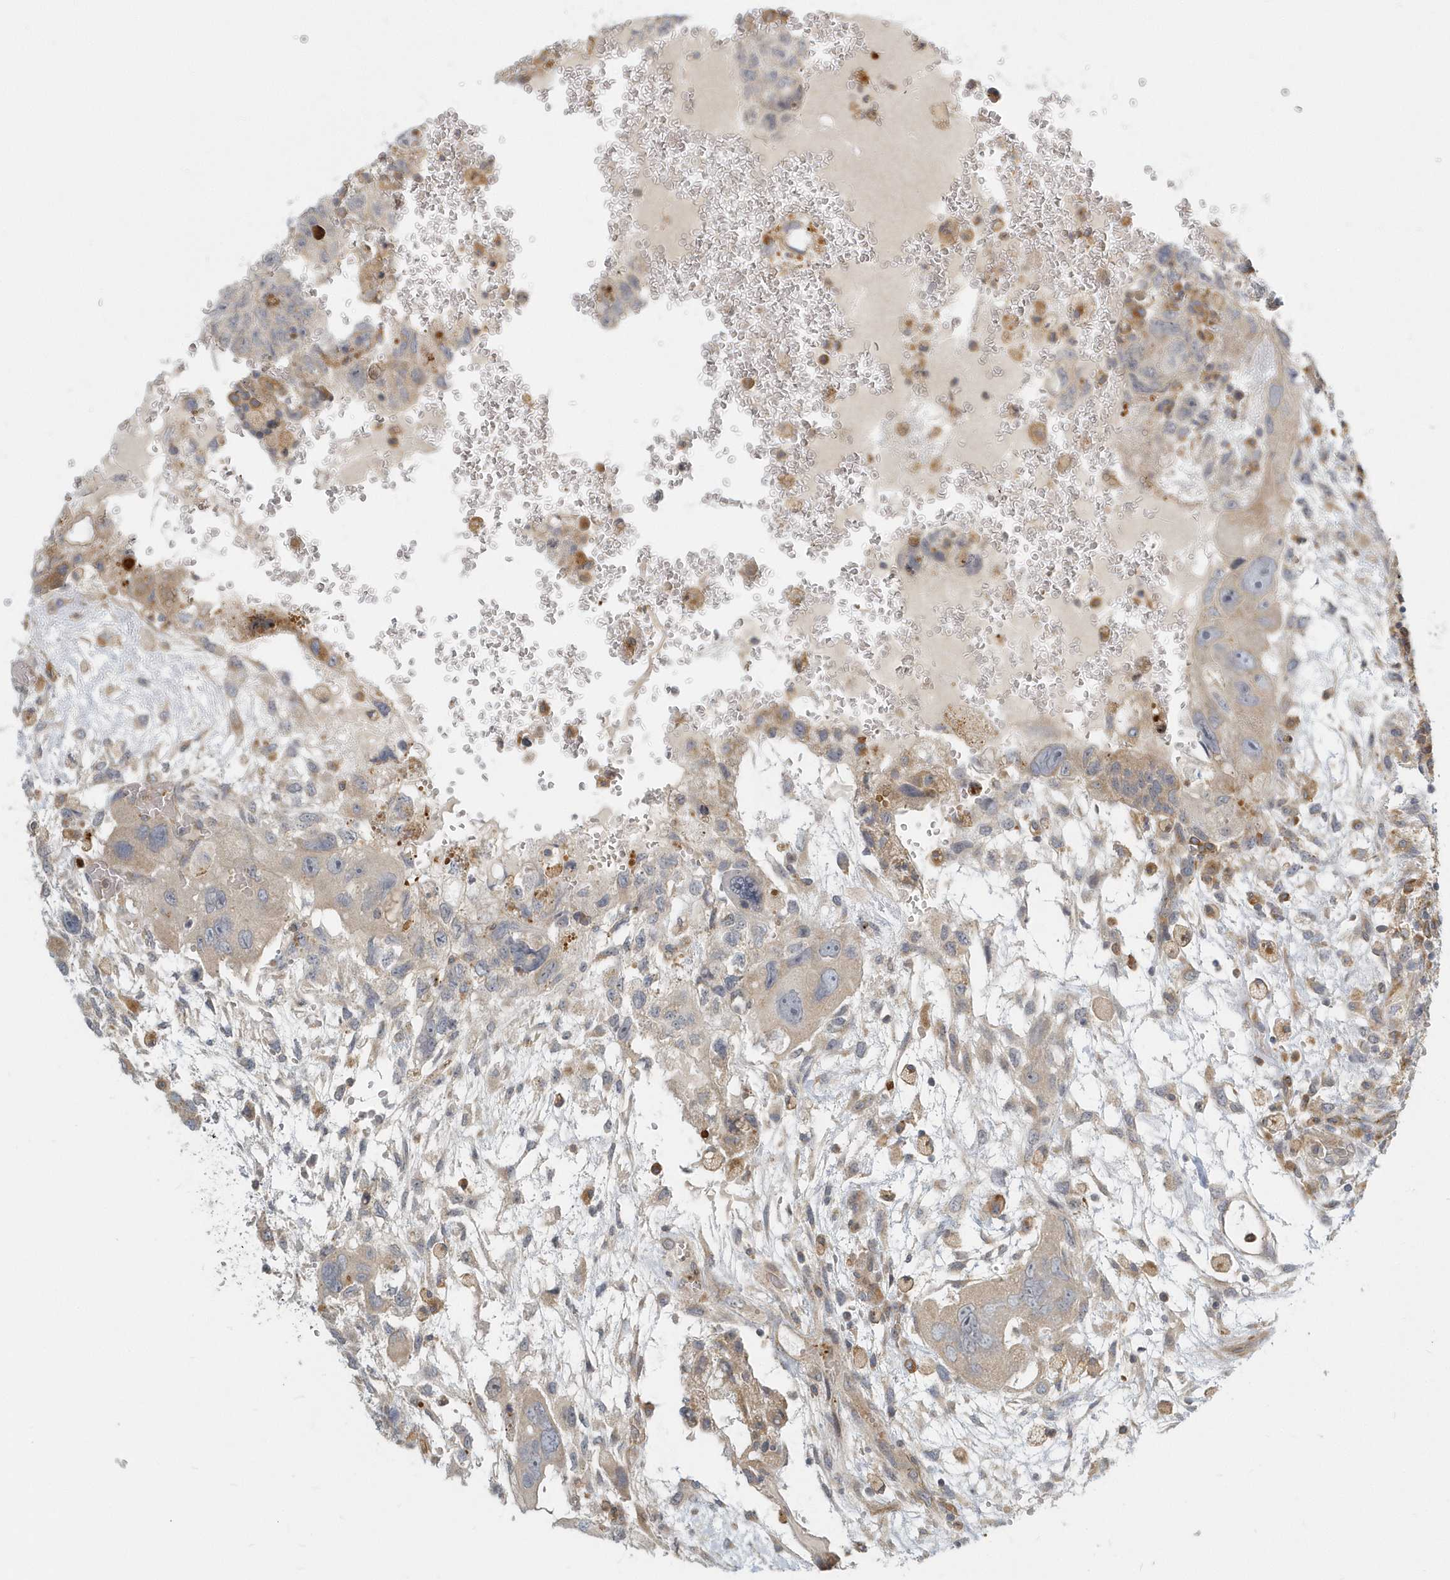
{"staining": {"intensity": "moderate", "quantity": "<25%", "location": "cytoplasmic/membranous"}, "tissue": "testis cancer", "cell_type": "Tumor cells", "image_type": "cancer", "snomed": [{"axis": "morphology", "description": "Carcinoma, Embryonal, NOS"}, {"axis": "topography", "description": "Testis"}], "caption": "DAB immunohistochemical staining of testis cancer (embryonal carcinoma) exhibits moderate cytoplasmic/membranous protein positivity in approximately <25% of tumor cells.", "gene": "NAPB", "patient": {"sex": "male", "age": 36}}